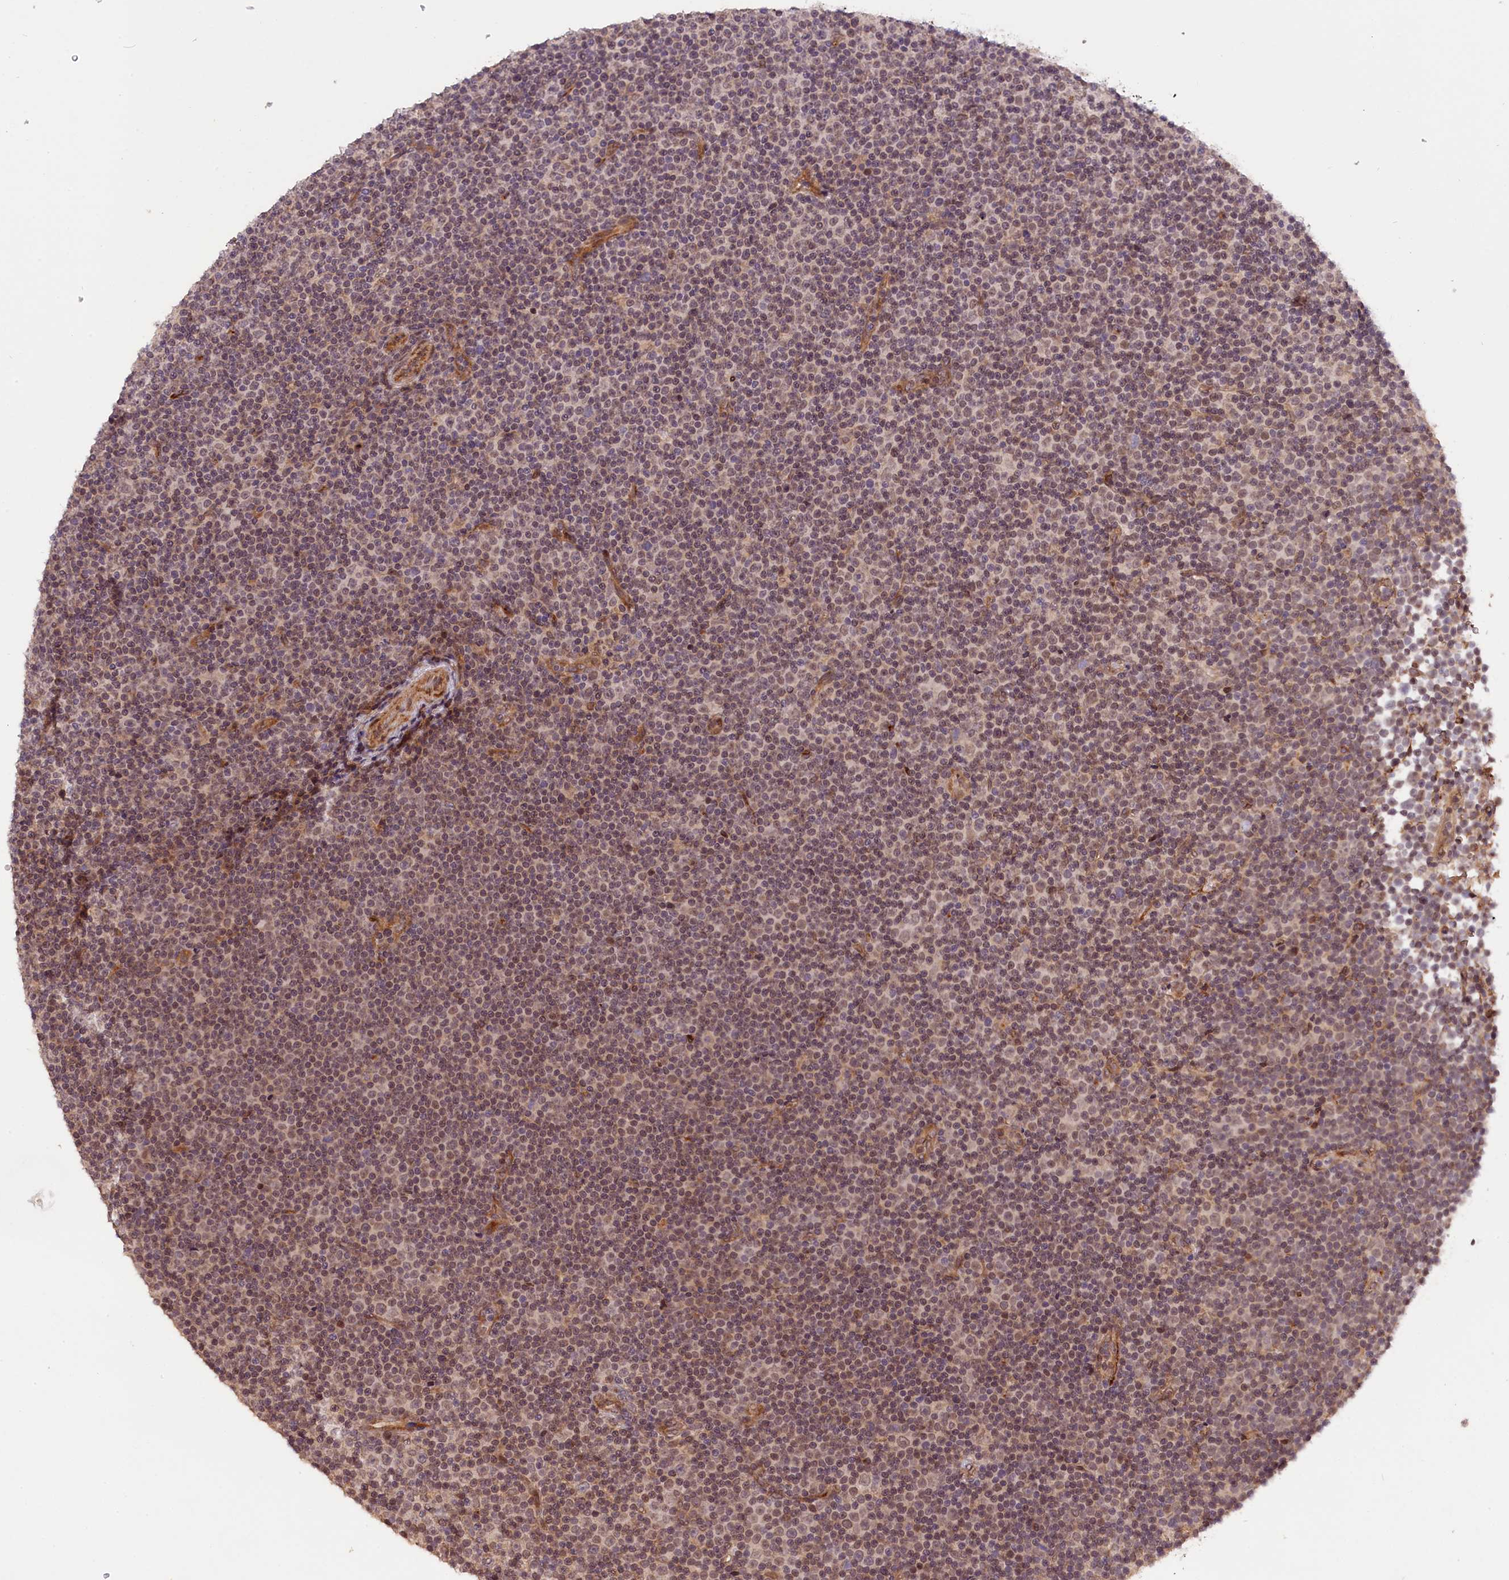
{"staining": {"intensity": "moderate", "quantity": "25%-75%", "location": "nuclear"}, "tissue": "lymphoma", "cell_type": "Tumor cells", "image_type": "cancer", "snomed": [{"axis": "morphology", "description": "Malignant lymphoma, non-Hodgkin's type, Low grade"}, {"axis": "topography", "description": "Lymph node"}], "caption": "Brown immunohistochemical staining in human low-grade malignant lymphoma, non-Hodgkin's type demonstrates moderate nuclear expression in about 25%-75% of tumor cells. The staining was performed using DAB (3,3'-diaminobenzidine) to visualize the protein expression in brown, while the nuclei were stained in blue with hematoxylin (Magnification: 20x).", "gene": "ZNF480", "patient": {"sex": "female", "age": 67}}